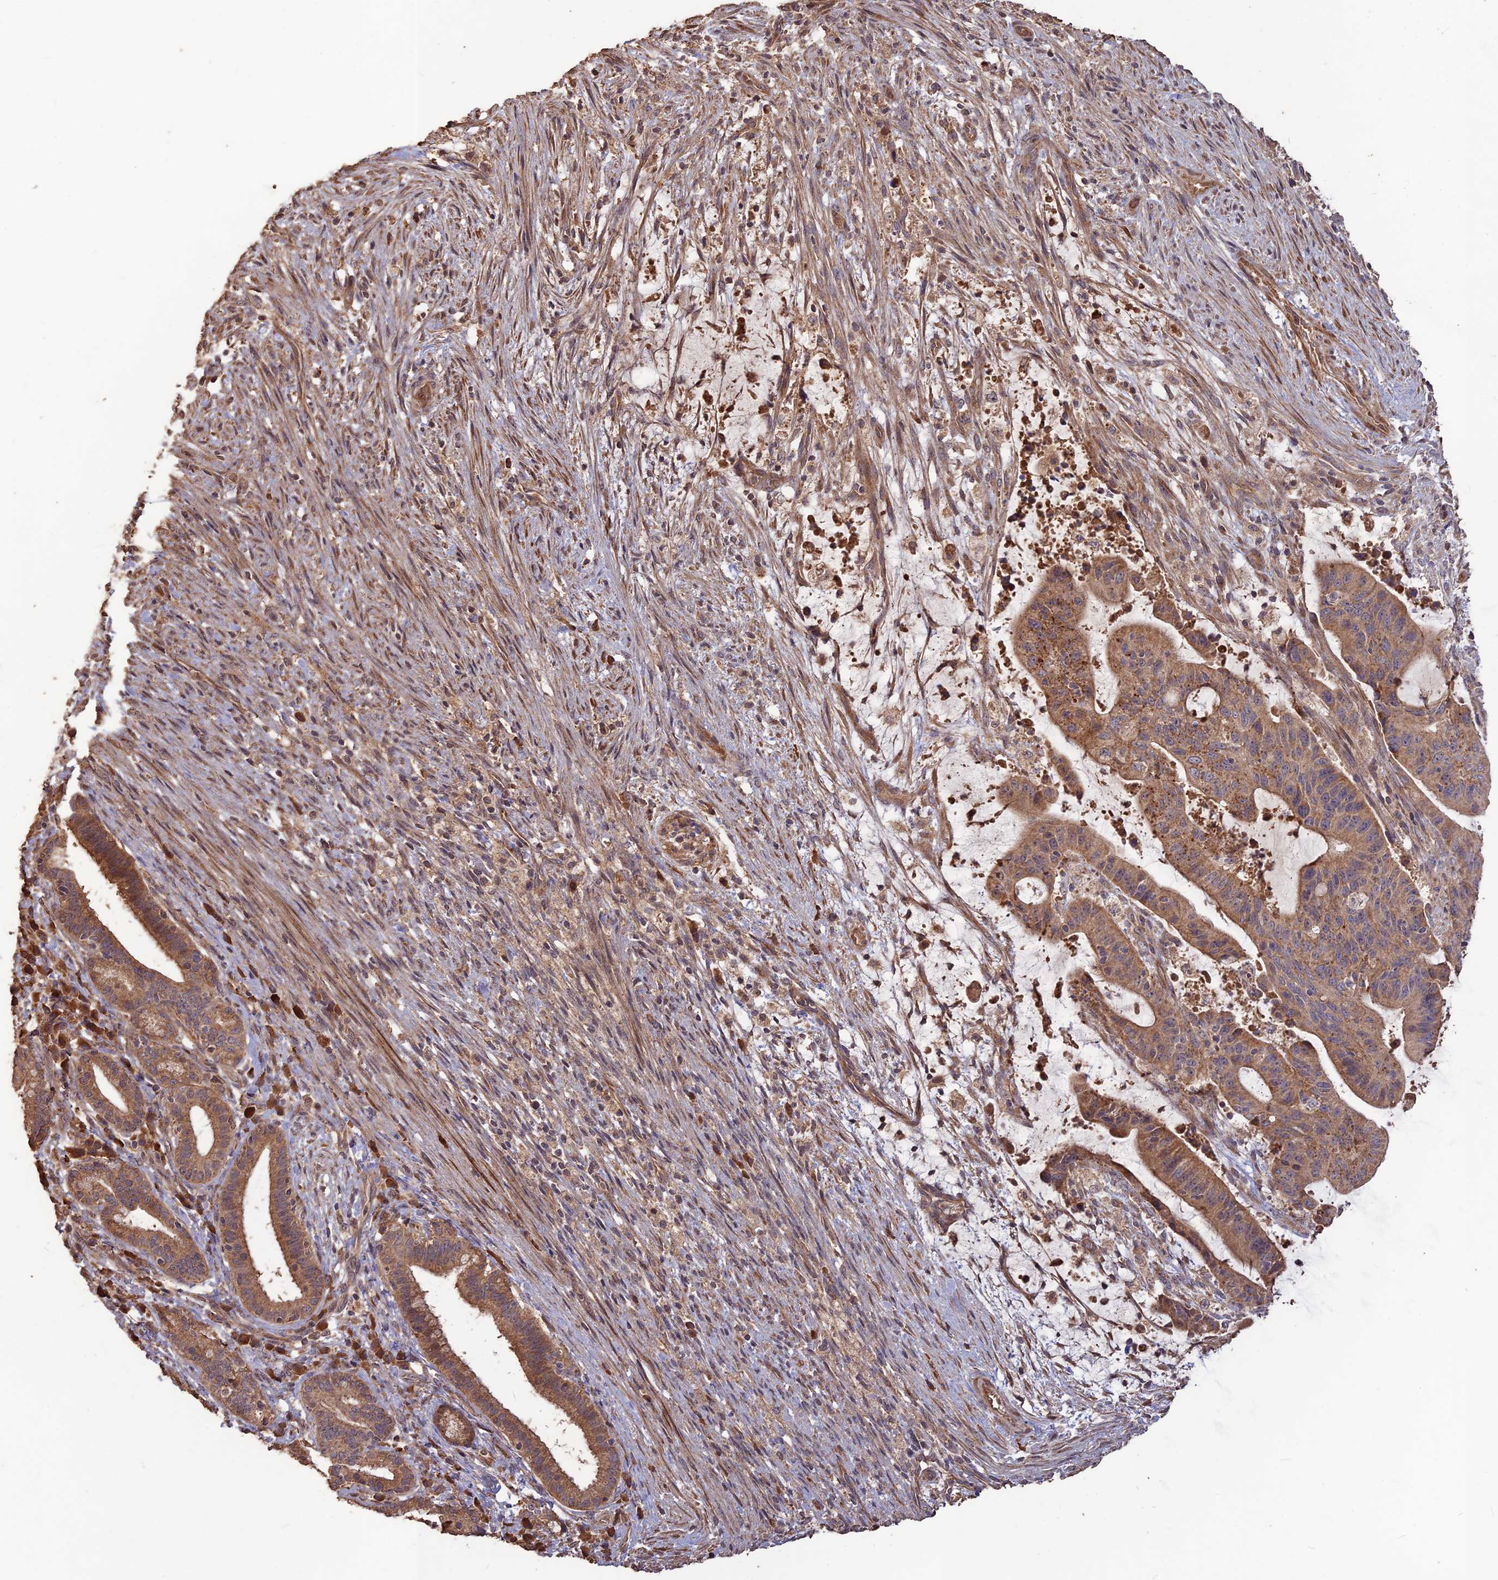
{"staining": {"intensity": "moderate", "quantity": ">75%", "location": "cytoplasmic/membranous"}, "tissue": "liver cancer", "cell_type": "Tumor cells", "image_type": "cancer", "snomed": [{"axis": "morphology", "description": "Normal tissue, NOS"}, {"axis": "morphology", "description": "Cholangiocarcinoma"}, {"axis": "topography", "description": "Liver"}, {"axis": "topography", "description": "Peripheral nerve tissue"}], "caption": "Immunohistochemical staining of human liver cancer (cholangiocarcinoma) exhibits moderate cytoplasmic/membranous protein staining in about >75% of tumor cells.", "gene": "LAYN", "patient": {"sex": "female", "age": 73}}